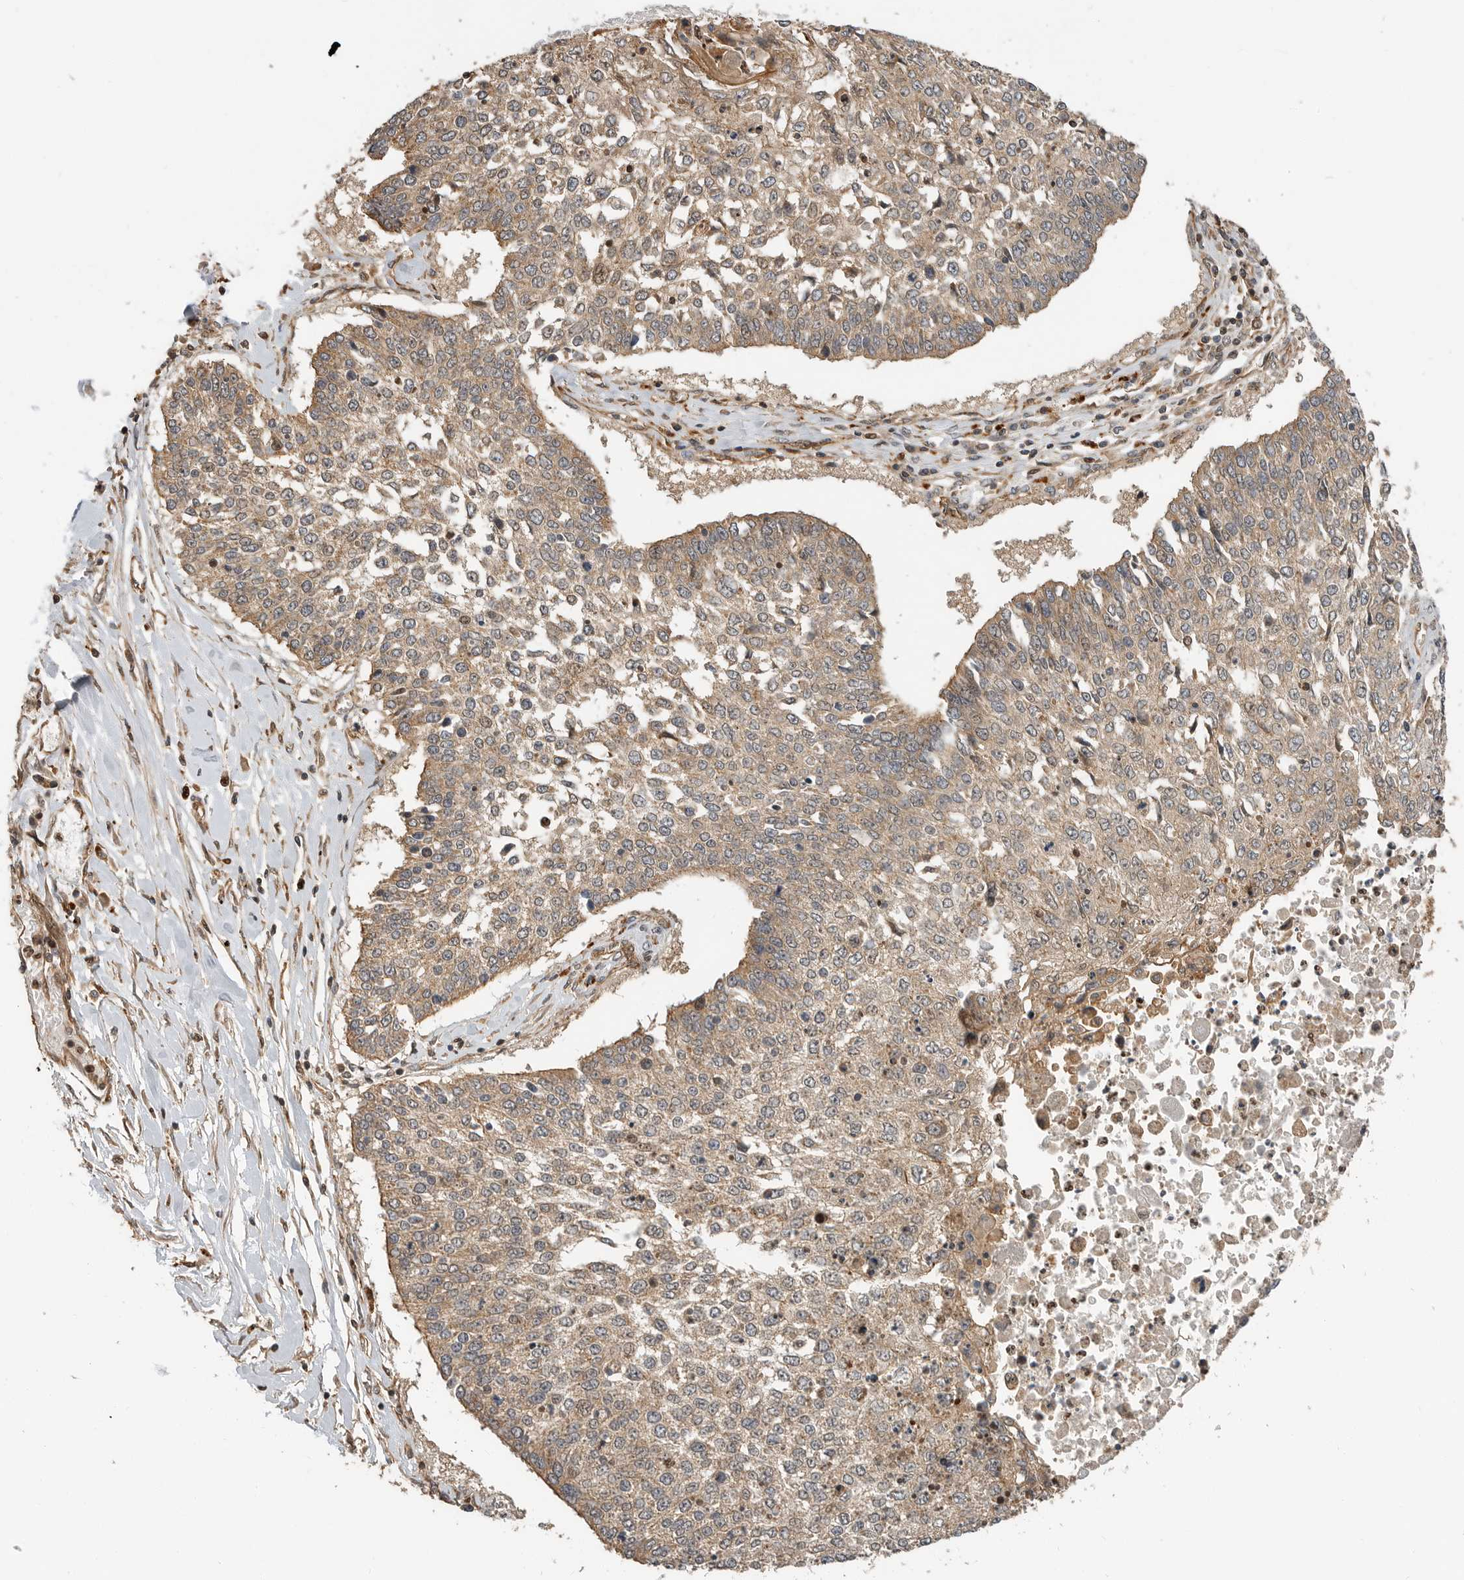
{"staining": {"intensity": "weak", "quantity": "25%-75%", "location": "cytoplasmic/membranous"}, "tissue": "lung cancer", "cell_type": "Tumor cells", "image_type": "cancer", "snomed": [{"axis": "morphology", "description": "Normal tissue, NOS"}, {"axis": "morphology", "description": "Squamous cell carcinoma, NOS"}, {"axis": "topography", "description": "Cartilage tissue"}, {"axis": "topography", "description": "Bronchus"}, {"axis": "topography", "description": "Lung"}, {"axis": "topography", "description": "Peripheral nerve tissue"}], "caption": "Protein staining of lung squamous cell carcinoma tissue exhibits weak cytoplasmic/membranous staining in about 25%-75% of tumor cells.", "gene": "STRAP", "patient": {"sex": "female", "age": 49}}